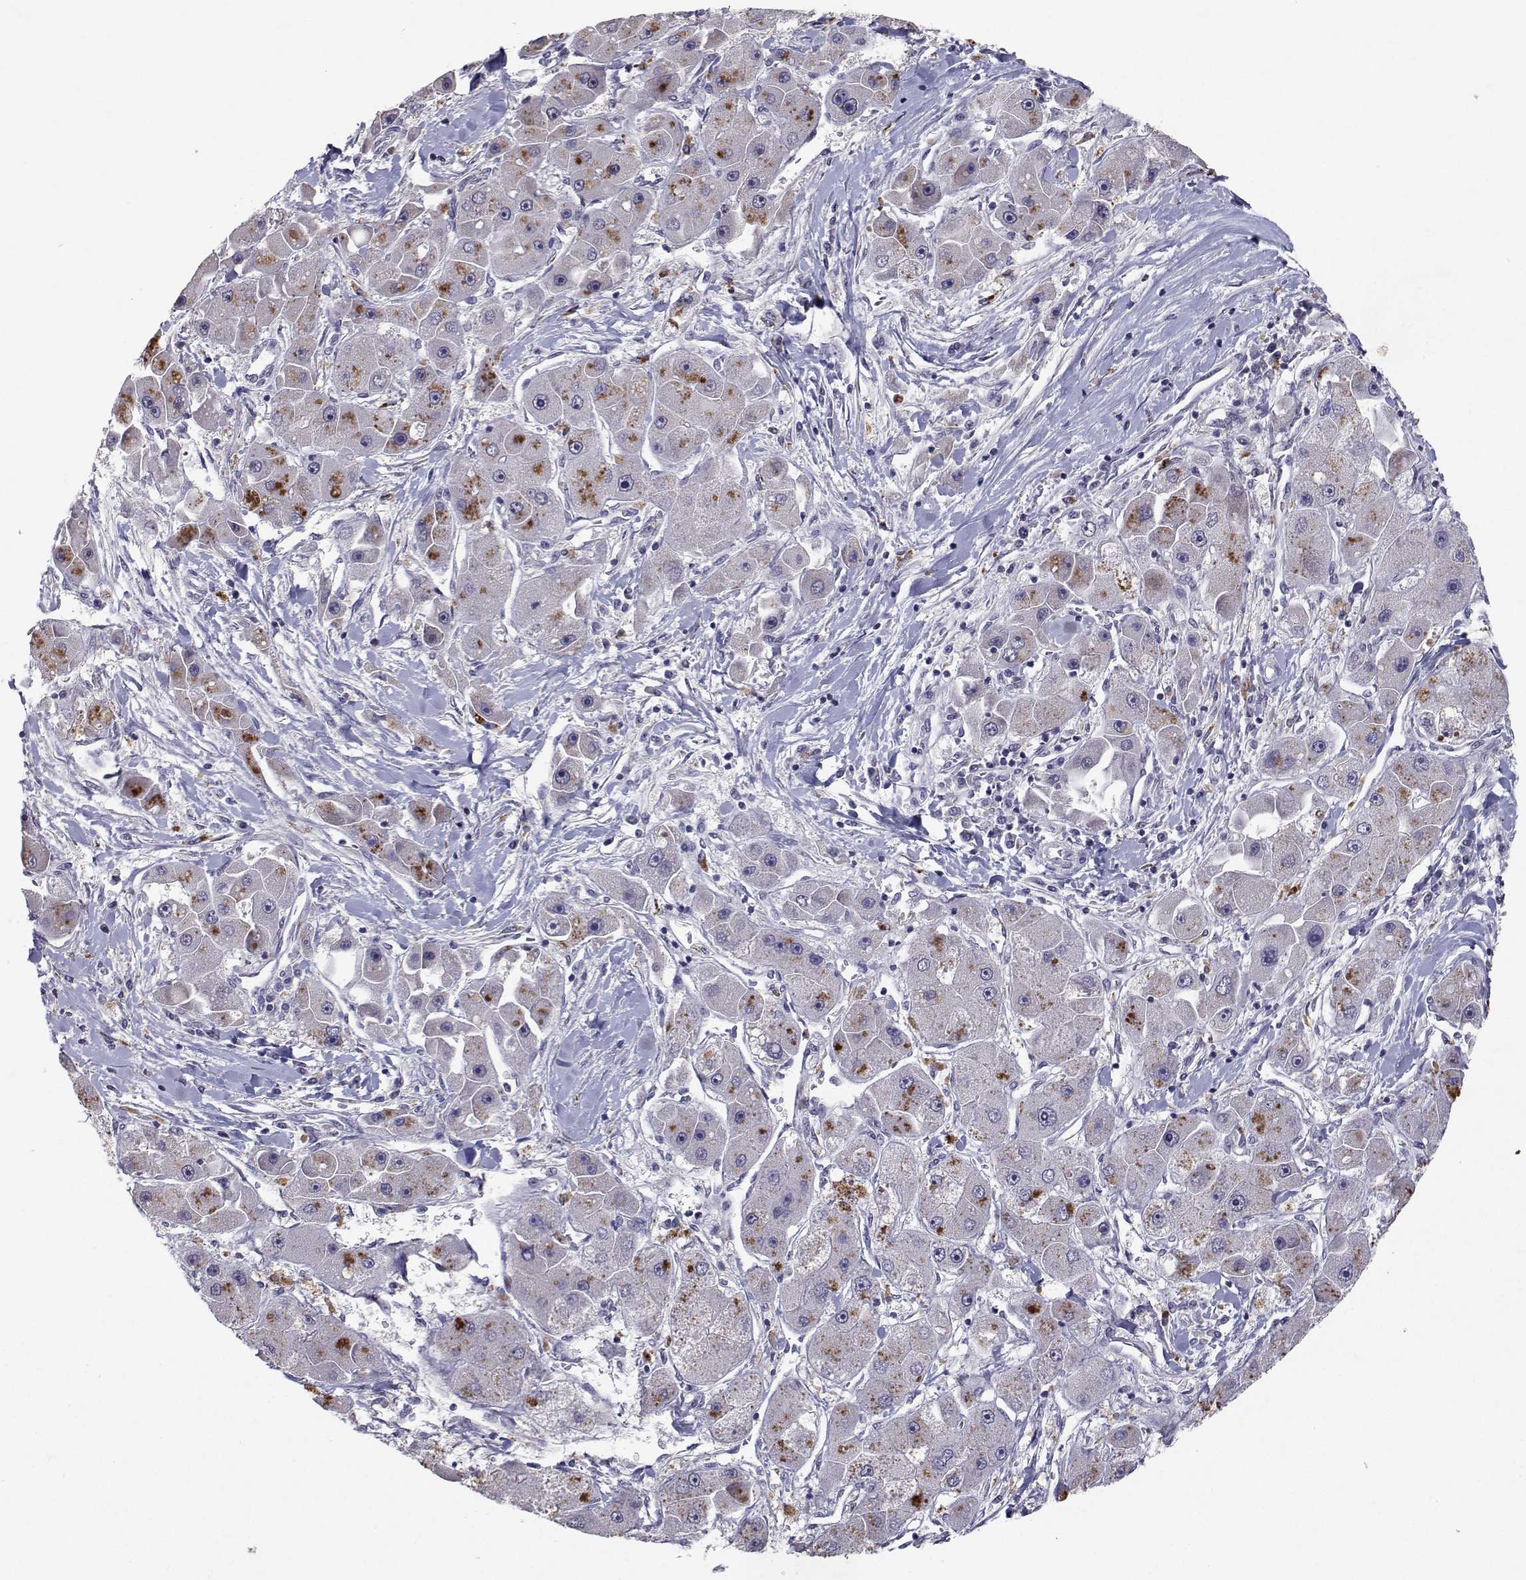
{"staining": {"intensity": "negative", "quantity": "none", "location": "none"}, "tissue": "liver cancer", "cell_type": "Tumor cells", "image_type": "cancer", "snomed": [{"axis": "morphology", "description": "Carcinoma, Hepatocellular, NOS"}, {"axis": "topography", "description": "Liver"}], "caption": "DAB (3,3'-diaminobenzidine) immunohistochemical staining of liver cancer displays no significant positivity in tumor cells.", "gene": "RBPJL", "patient": {"sex": "male", "age": 24}}